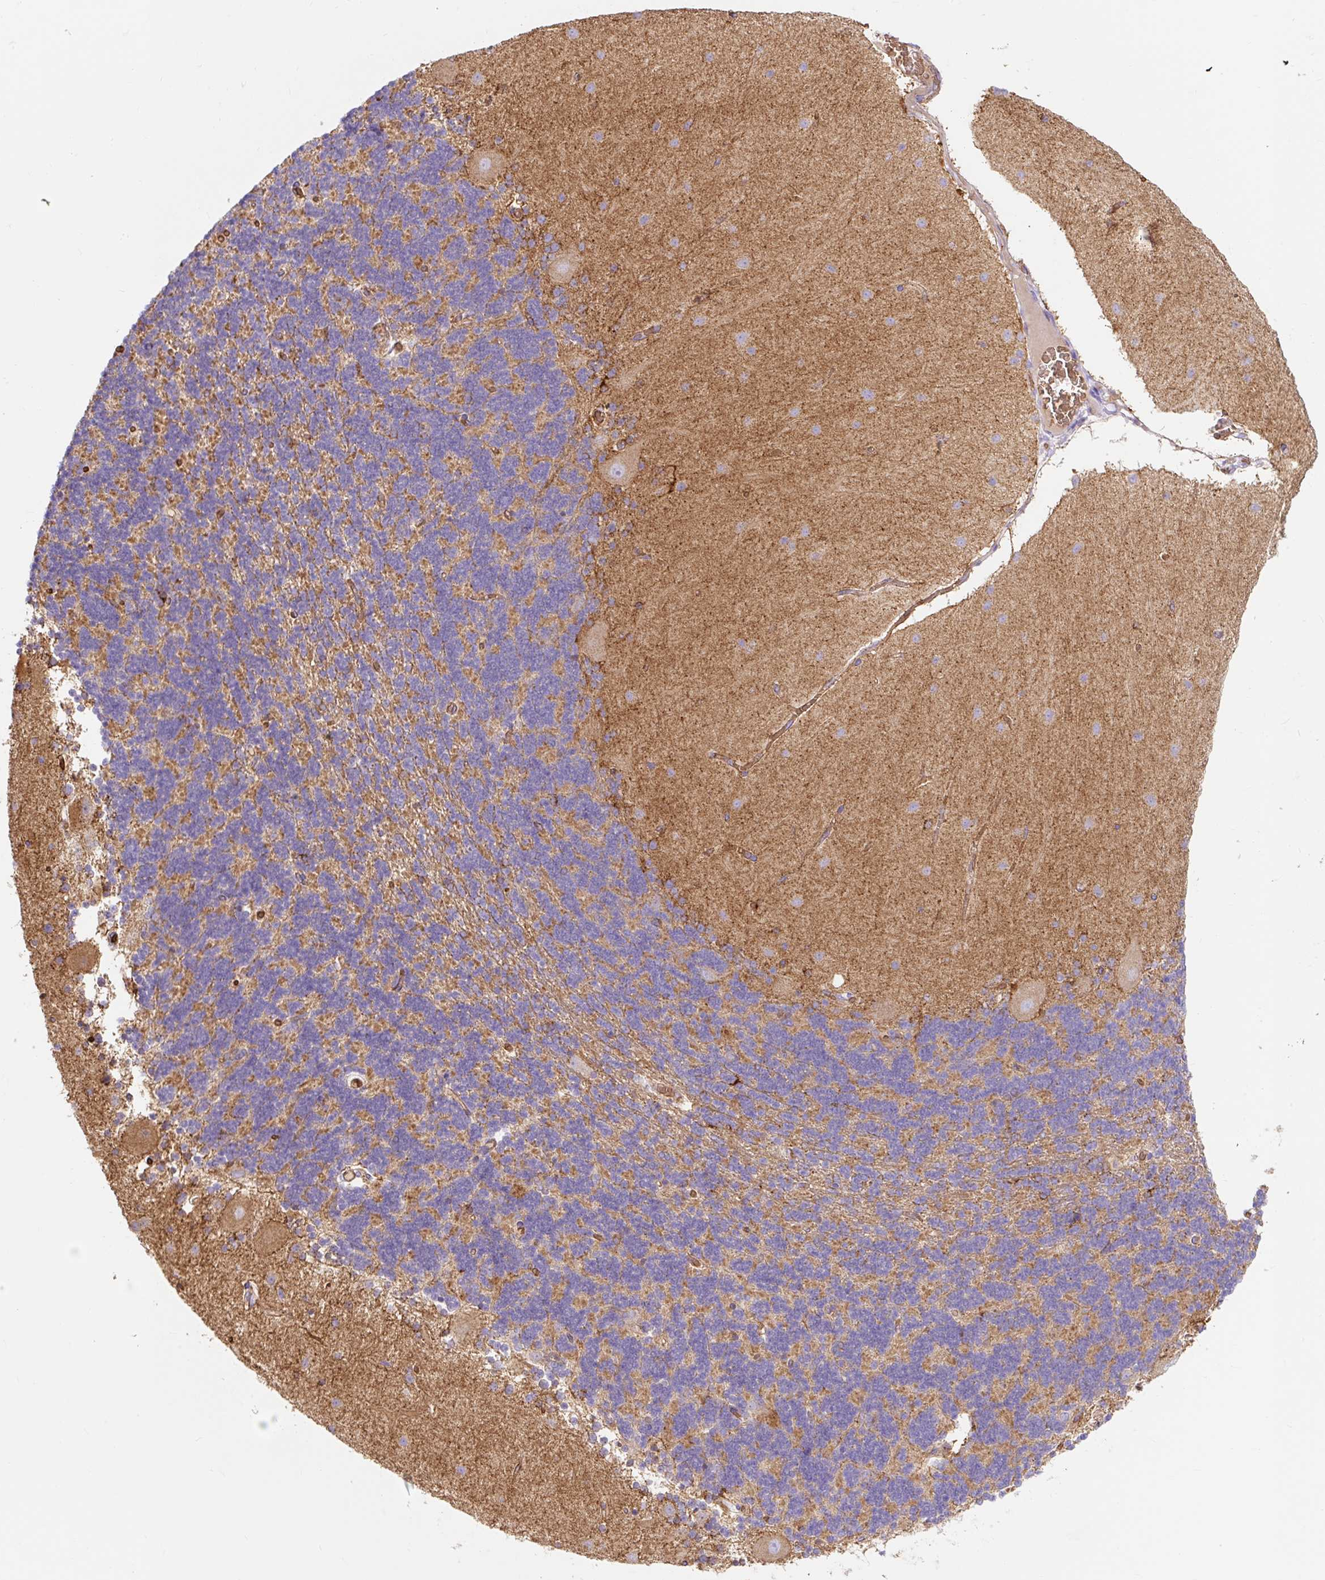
{"staining": {"intensity": "moderate", "quantity": "25%-75%", "location": "cytoplasmic/membranous"}, "tissue": "cerebellum", "cell_type": "Cells in granular layer", "image_type": "normal", "snomed": [{"axis": "morphology", "description": "Normal tissue, NOS"}, {"axis": "topography", "description": "Cerebellum"}], "caption": "This is an image of immunohistochemistry staining of benign cerebellum, which shows moderate positivity in the cytoplasmic/membranous of cells in granular layer.", "gene": "HIP1R", "patient": {"sex": "female", "age": 54}}